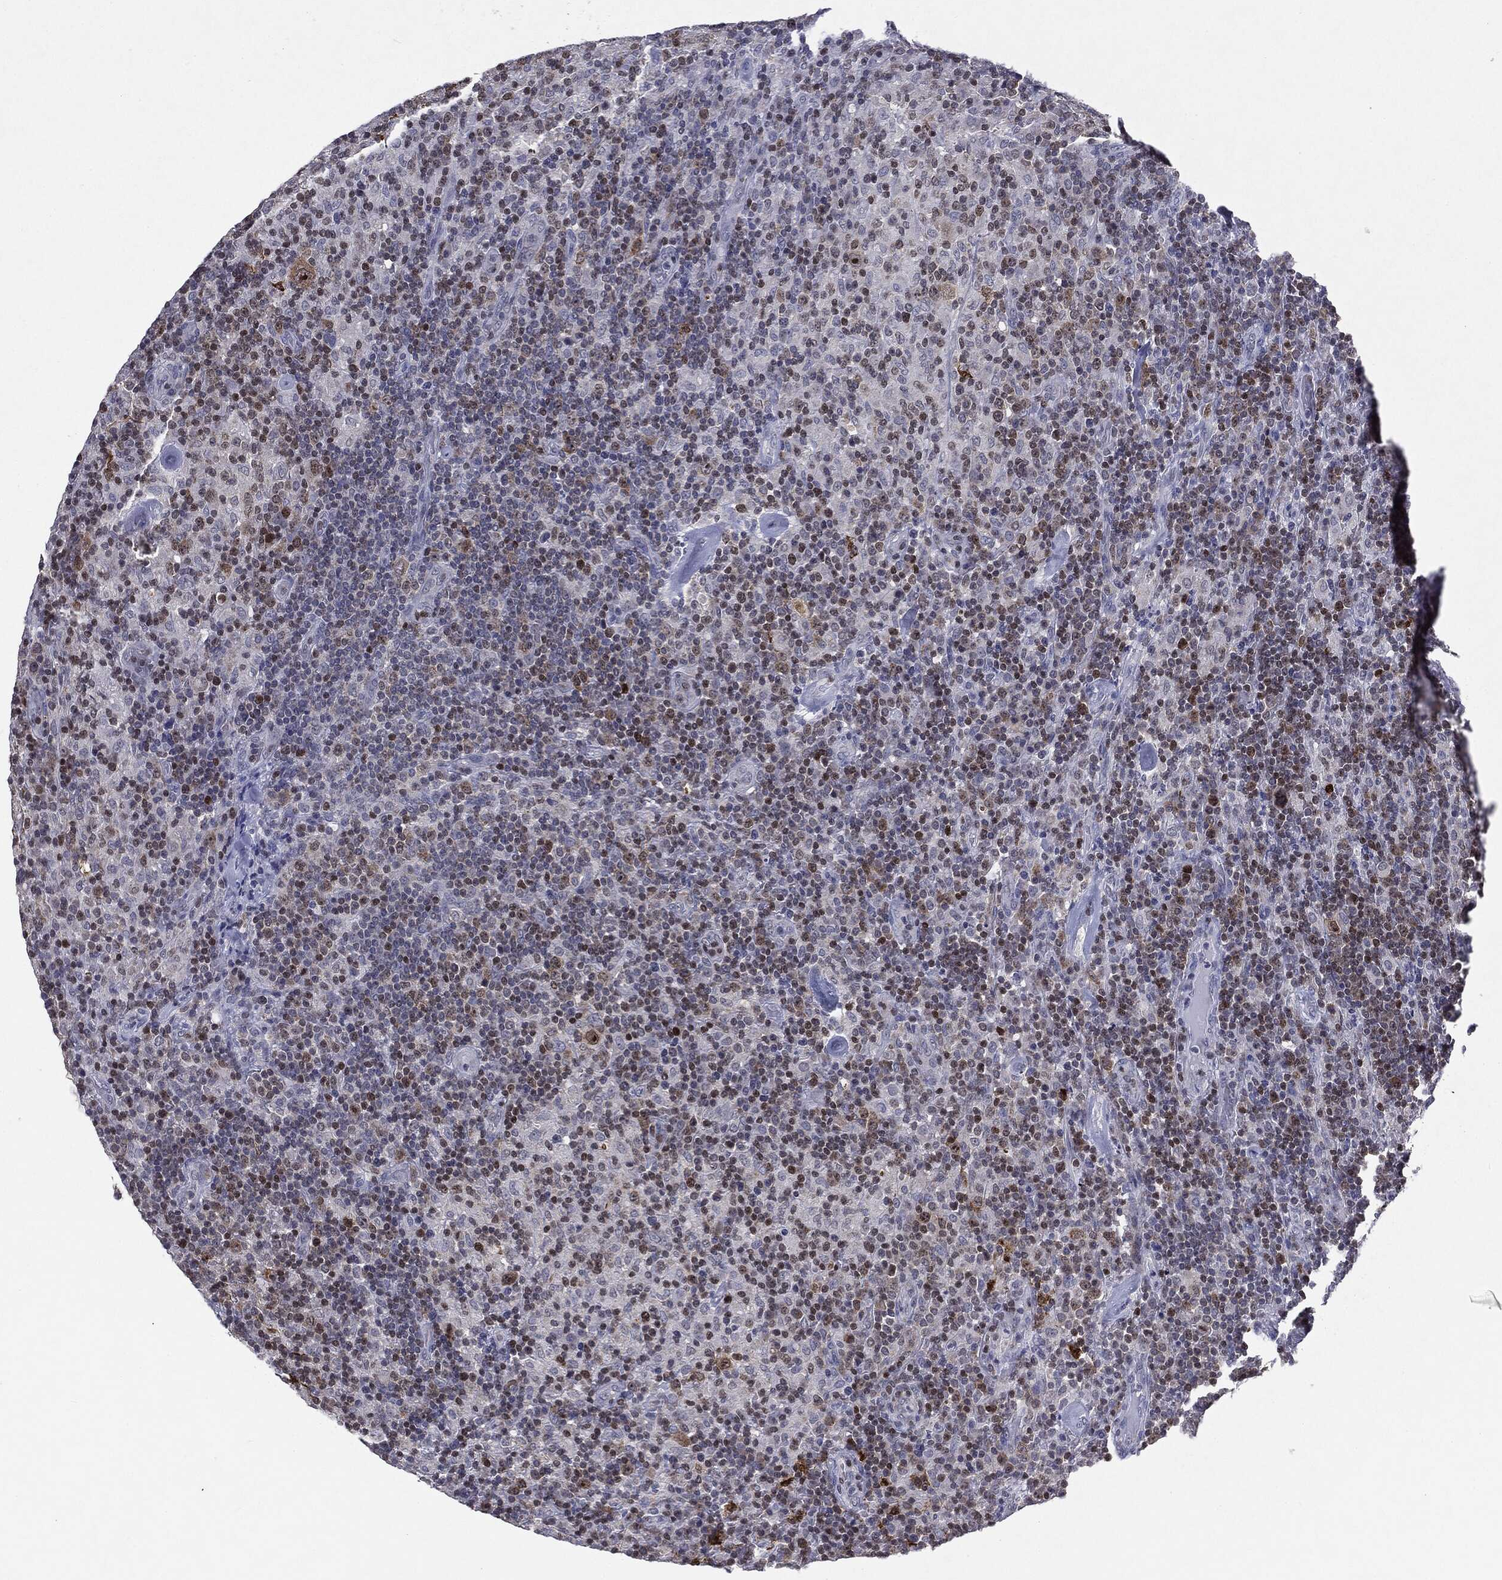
{"staining": {"intensity": "moderate", "quantity": "<25%", "location": "nuclear"}, "tissue": "lymphoma", "cell_type": "Tumor cells", "image_type": "cancer", "snomed": [{"axis": "morphology", "description": "Hodgkin's disease, NOS"}, {"axis": "topography", "description": "Lymph node"}], "caption": "A brown stain labels moderate nuclear positivity of a protein in human Hodgkin's disease tumor cells.", "gene": "KIF2C", "patient": {"sex": "male", "age": 70}}